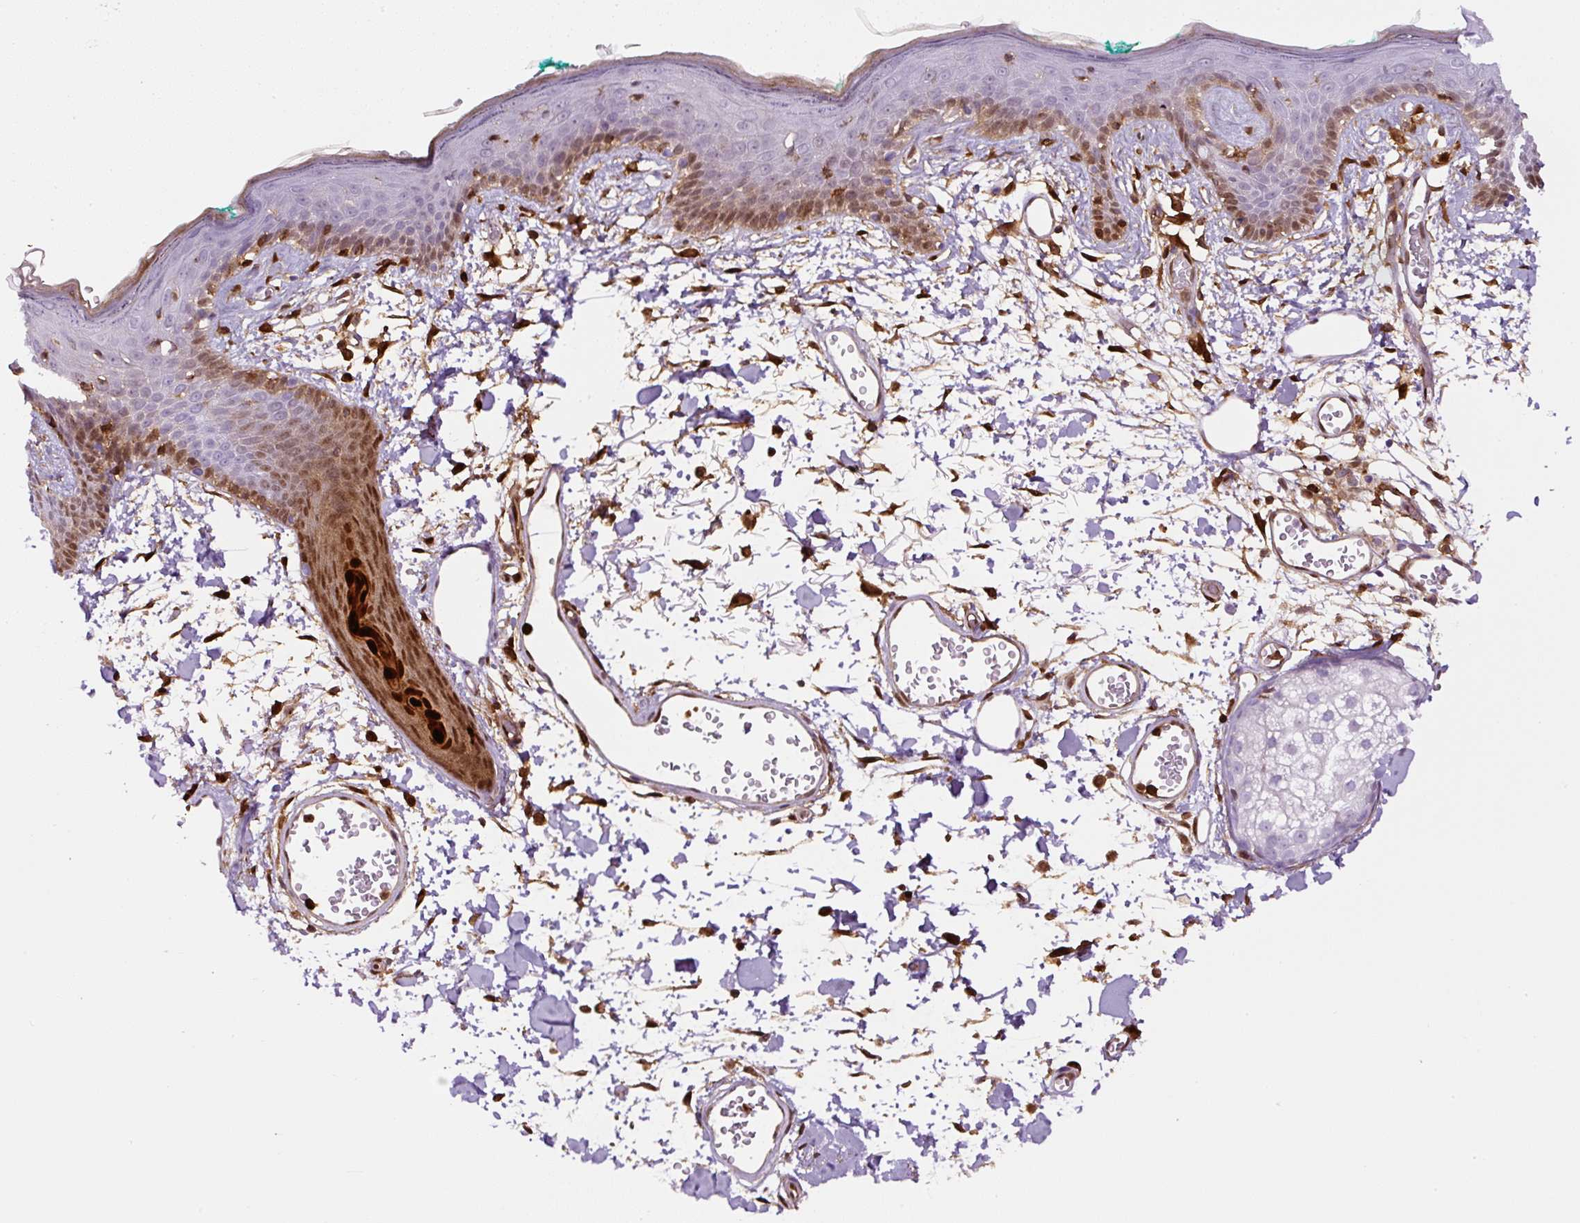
{"staining": {"intensity": "strong", "quantity": ">75%", "location": "cytoplasmic/membranous,nuclear"}, "tissue": "skin", "cell_type": "Fibroblasts", "image_type": "normal", "snomed": [{"axis": "morphology", "description": "Normal tissue, NOS"}, {"axis": "topography", "description": "Skin"}], "caption": "Immunohistochemical staining of benign skin exhibits >75% levels of strong cytoplasmic/membranous,nuclear protein positivity in about >75% of fibroblasts. Immunohistochemistry (ihc) stains the protein of interest in brown and the nuclei are stained blue.", "gene": "ANXA1", "patient": {"sex": "male", "age": 79}}